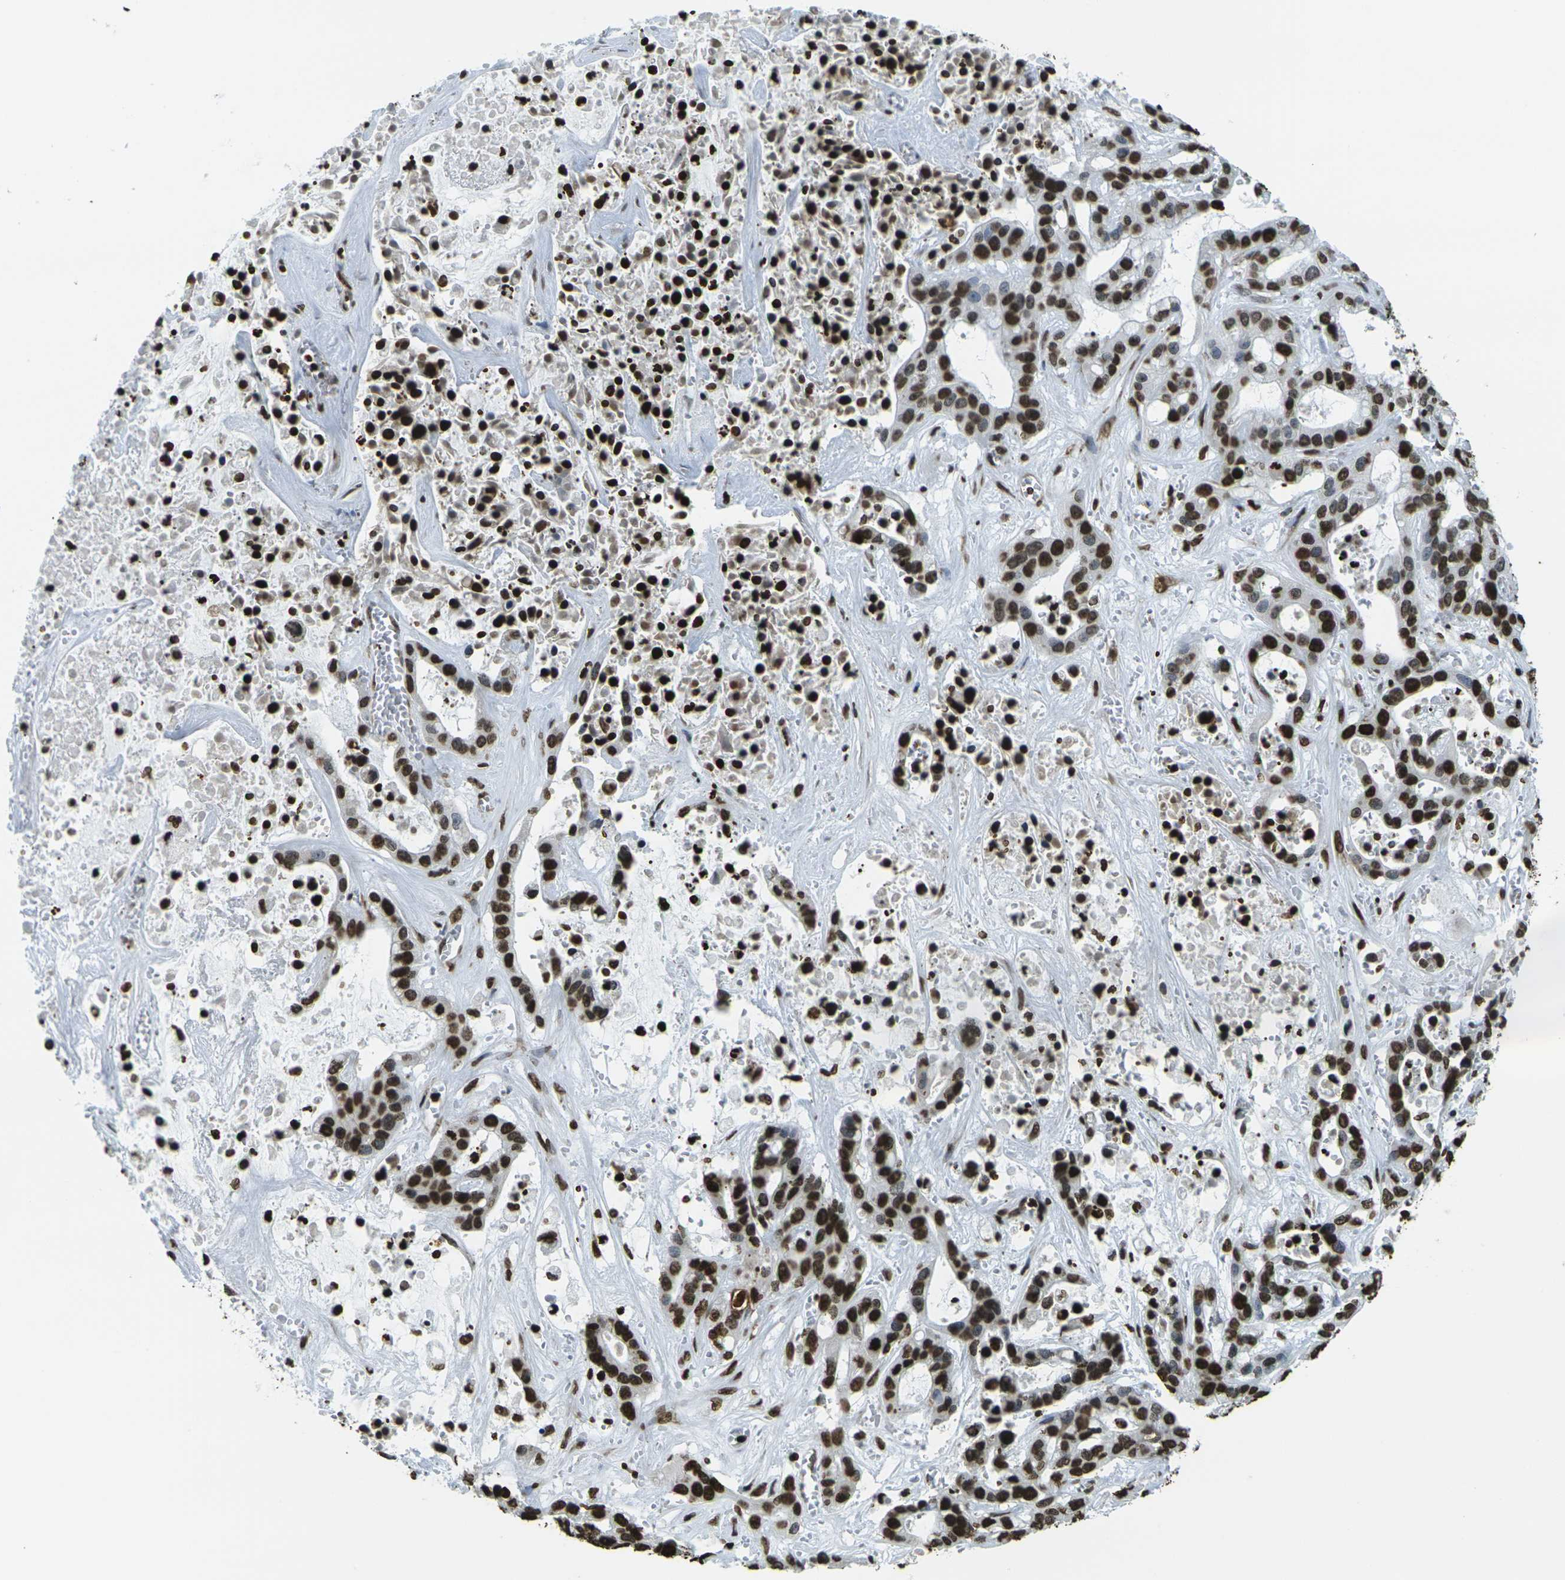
{"staining": {"intensity": "strong", "quantity": ">75%", "location": "nuclear"}, "tissue": "liver cancer", "cell_type": "Tumor cells", "image_type": "cancer", "snomed": [{"axis": "morphology", "description": "Cholangiocarcinoma"}, {"axis": "topography", "description": "Liver"}], "caption": "Protein expression analysis of cholangiocarcinoma (liver) demonstrates strong nuclear expression in about >75% of tumor cells.", "gene": "H1-2", "patient": {"sex": "female", "age": 65}}